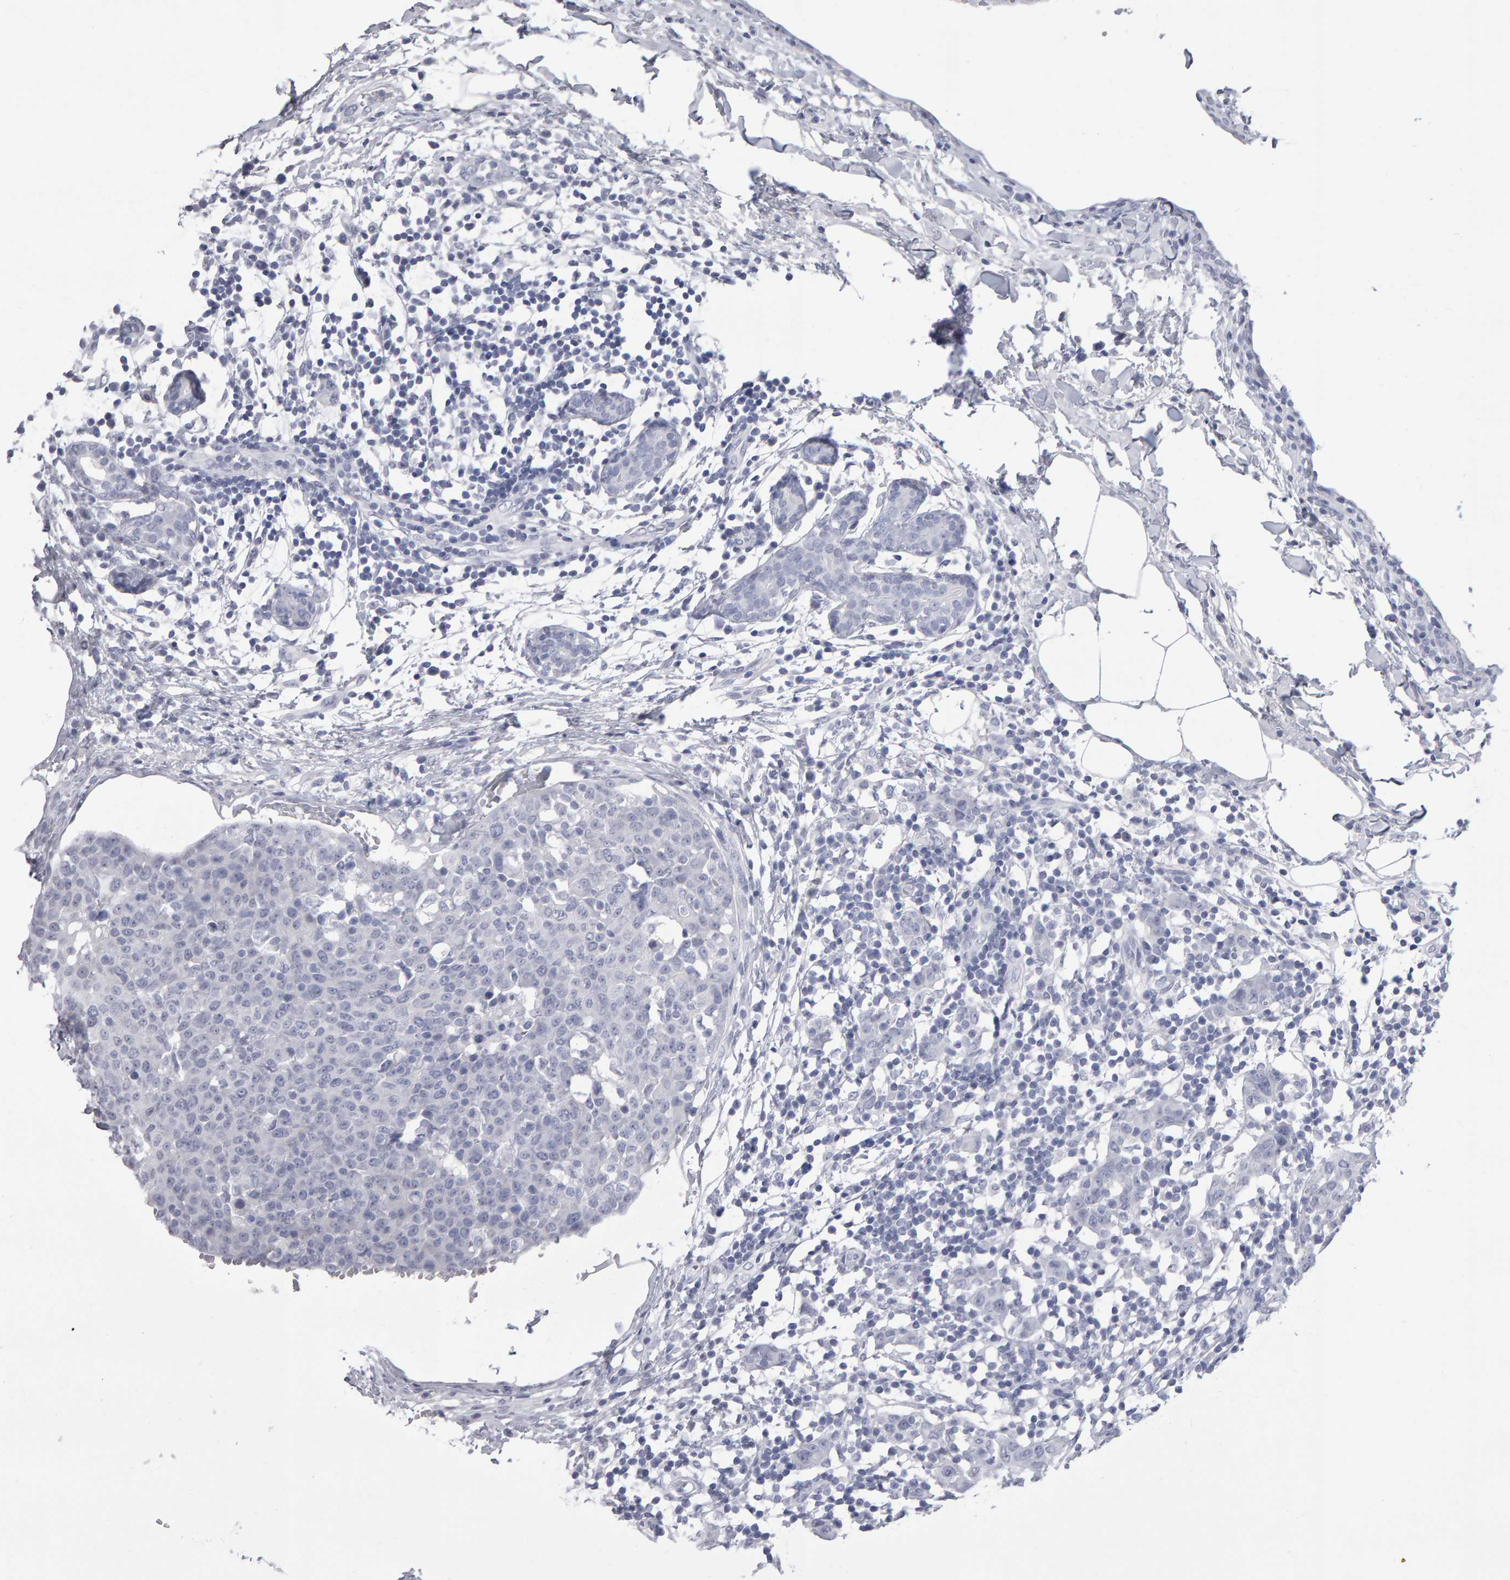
{"staining": {"intensity": "negative", "quantity": "none", "location": "none"}, "tissue": "breast cancer", "cell_type": "Tumor cells", "image_type": "cancer", "snomed": [{"axis": "morphology", "description": "Normal tissue, NOS"}, {"axis": "morphology", "description": "Duct carcinoma"}, {"axis": "topography", "description": "Breast"}], "caption": "The immunohistochemistry (IHC) histopathology image has no significant expression in tumor cells of breast cancer tissue. Nuclei are stained in blue.", "gene": "NCDN", "patient": {"sex": "female", "age": 37}}